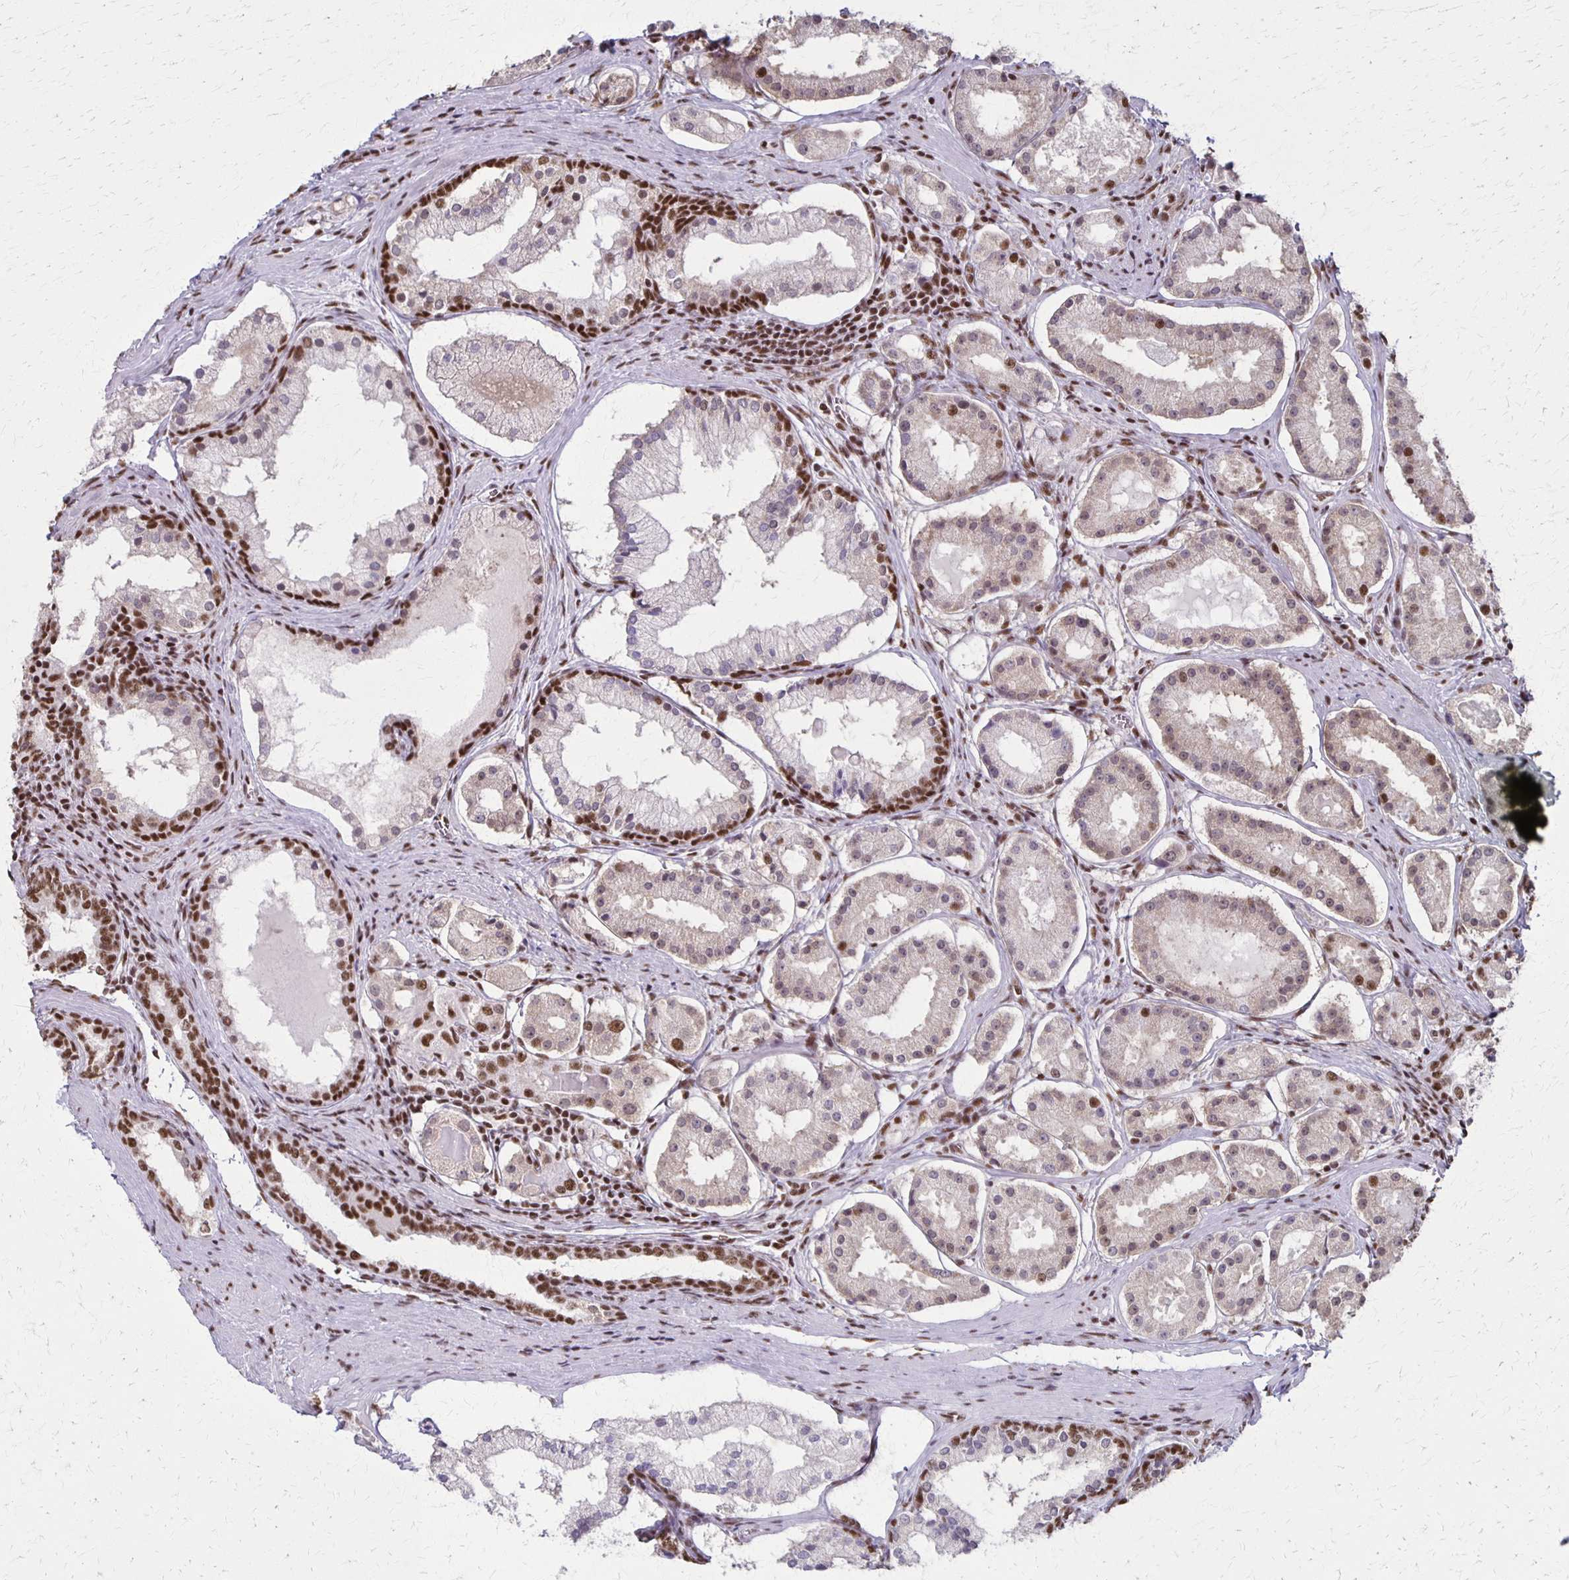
{"staining": {"intensity": "moderate", "quantity": "25%-75%", "location": "nuclear"}, "tissue": "prostate cancer", "cell_type": "Tumor cells", "image_type": "cancer", "snomed": [{"axis": "morphology", "description": "Adenocarcinoma, Low grade"}, {"axis": "topography", "description": "Prostate"}], "caption": "Protein staining shows moderate nuclear expression in about 25%-75% of tumor cells in low-grade adenocarcinoma (prostate). The protein of interest is stained brown, and the nuclei are stained in blue (DAB (3,3'-diaminobenzidine) IHC with brightfield microscopy, high magnification).", "gene": "XRCC6", "patient": {"sex": "male", "age": 57}}